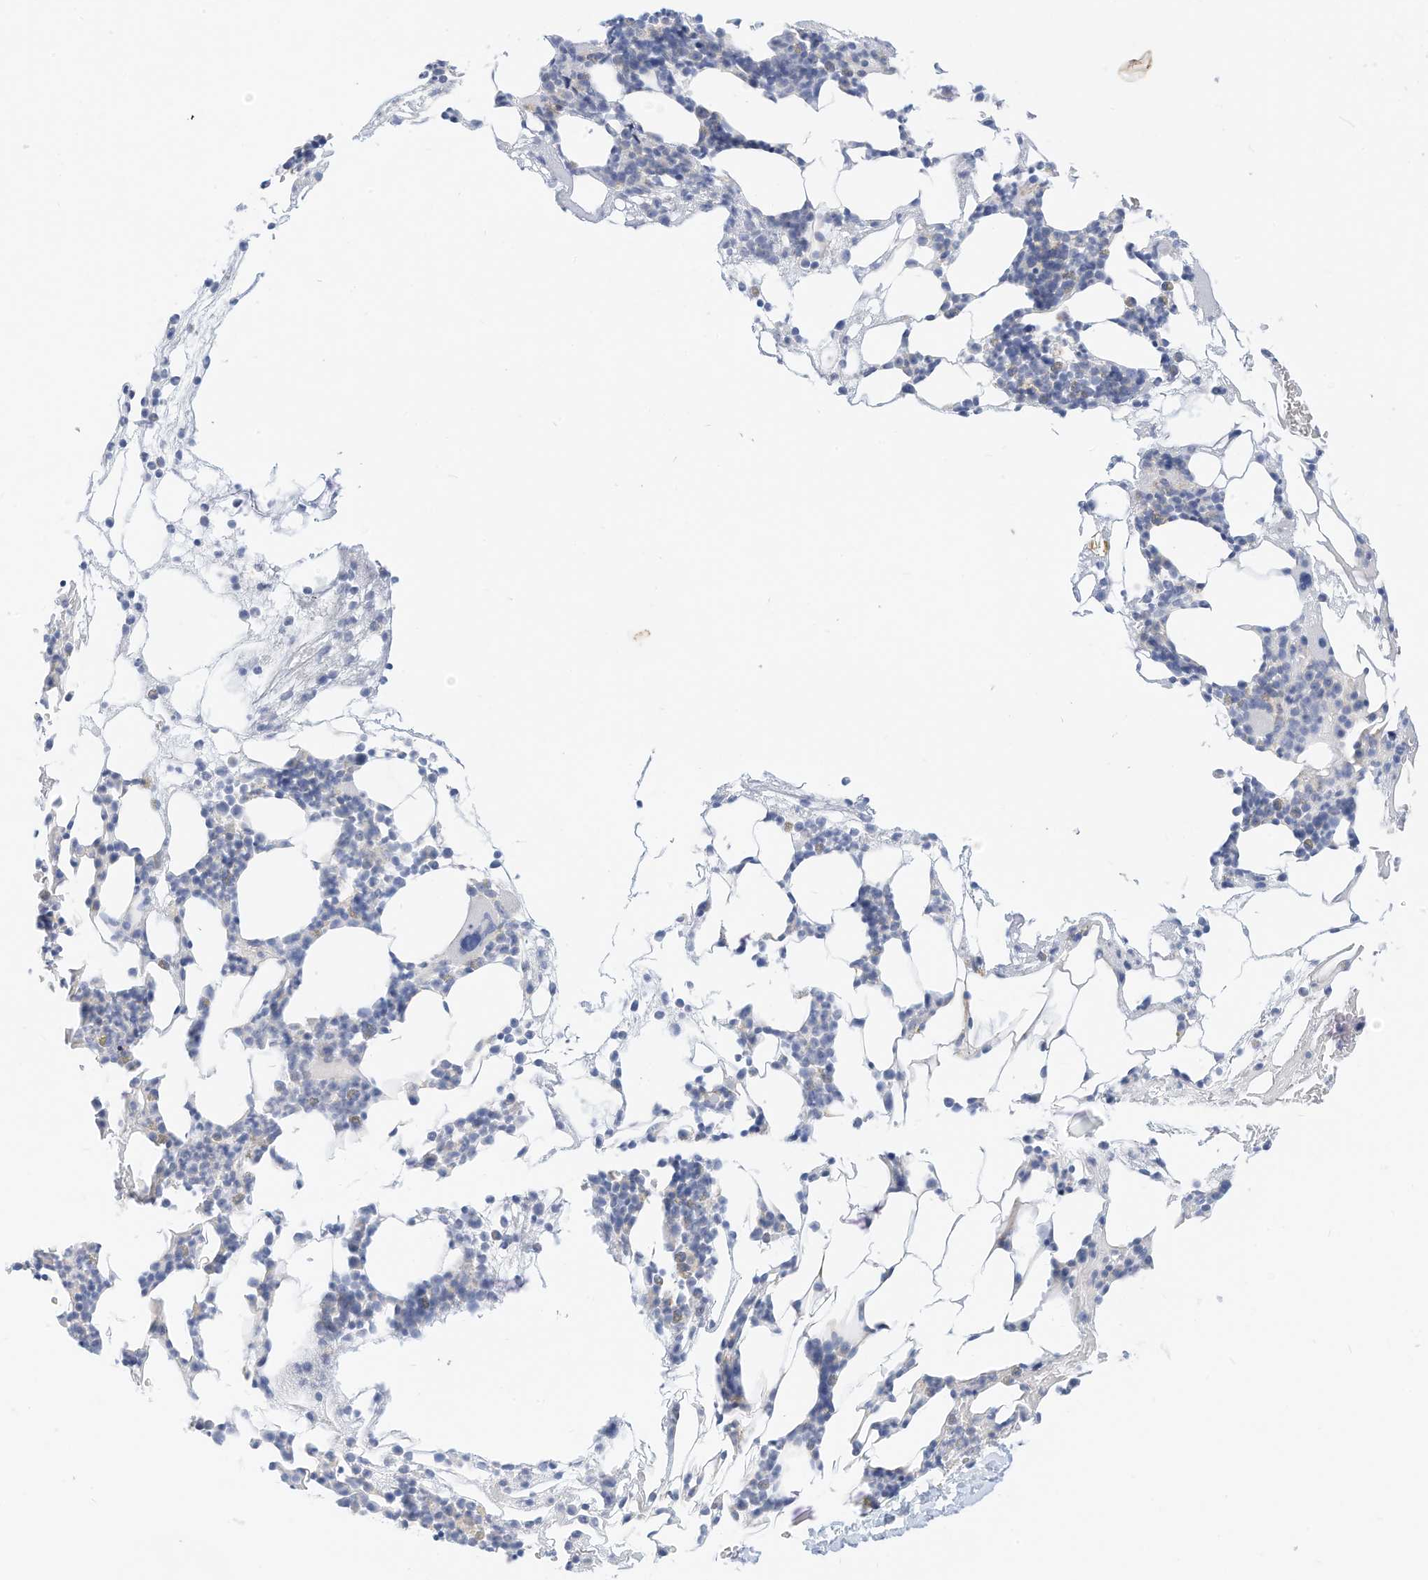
{"staining": {"intensity": "negative", "quantity": "none", "location": "none"}, "tissue": "bone marrow", "cell_type": "Hematopoietic cells", "image_type": "normal", "snomed": [{"axis": "morphology", "description": "Normal tissue, NOS"}, {"axis": "morphology", "description": "Inflammation, NOS"}, {"axis": "topography", "description": "Bone marrow"}], "caption": "A high-resolution photomicrograph shows immunohistochemistry staining of normal bone marrow, which exhibits no significant expression in hematopoietic cells.", "gene": "SPOCD1", "patient": {"sex": "female", "age": 78}}